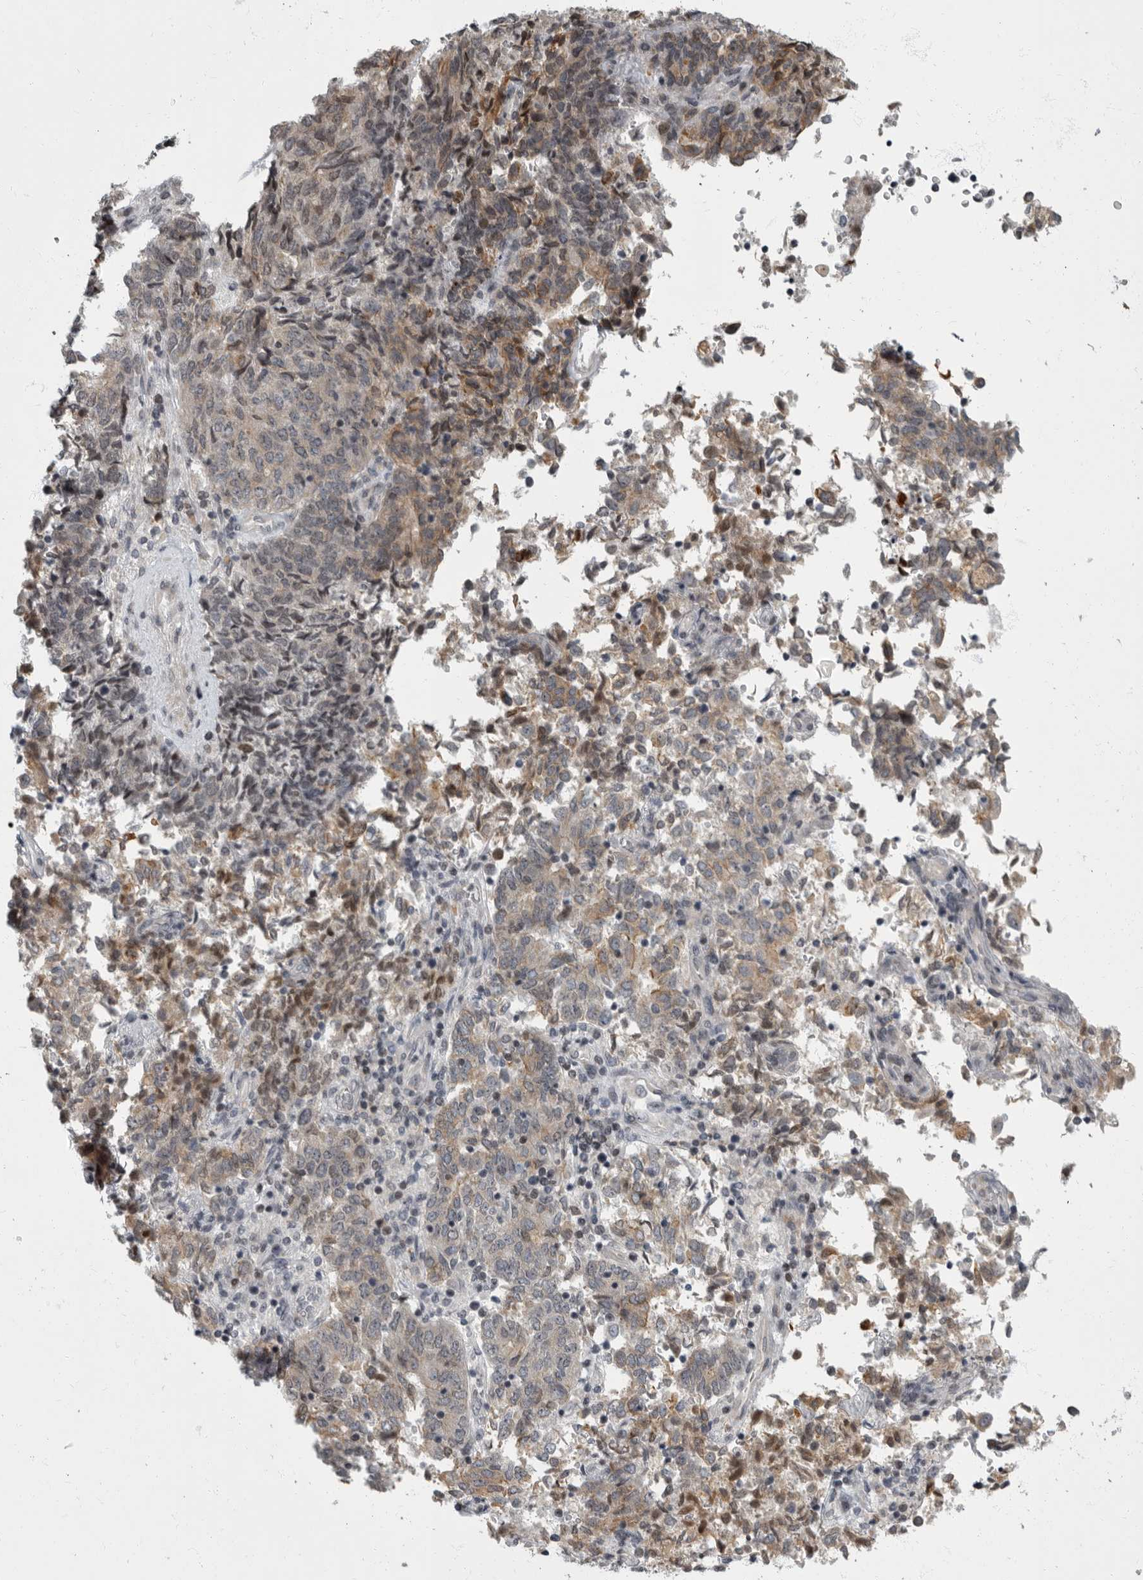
{"staining": {"intensity": "weak", "quantity": "25%-75%", "location": "cytoplasmic/membranous"}, "tissue": "endometrial cancer", "cell_type": "Tumor cells", "image_type": "cancer", "snomed": [{"axis": "morphology", "description": "Adenocarcinoma, NOS"}, {"axis": "topography", "description": "Endometrium"}], "caption": "There is low levels of weak cytoplasmic/membranous staining in tumor cells of adenocarcinoma (endometrial), as demonstrated by immunohistochemical staining (brown color).", "gene": "EVI5", "patient": {"sex": "female", "age": 80}}